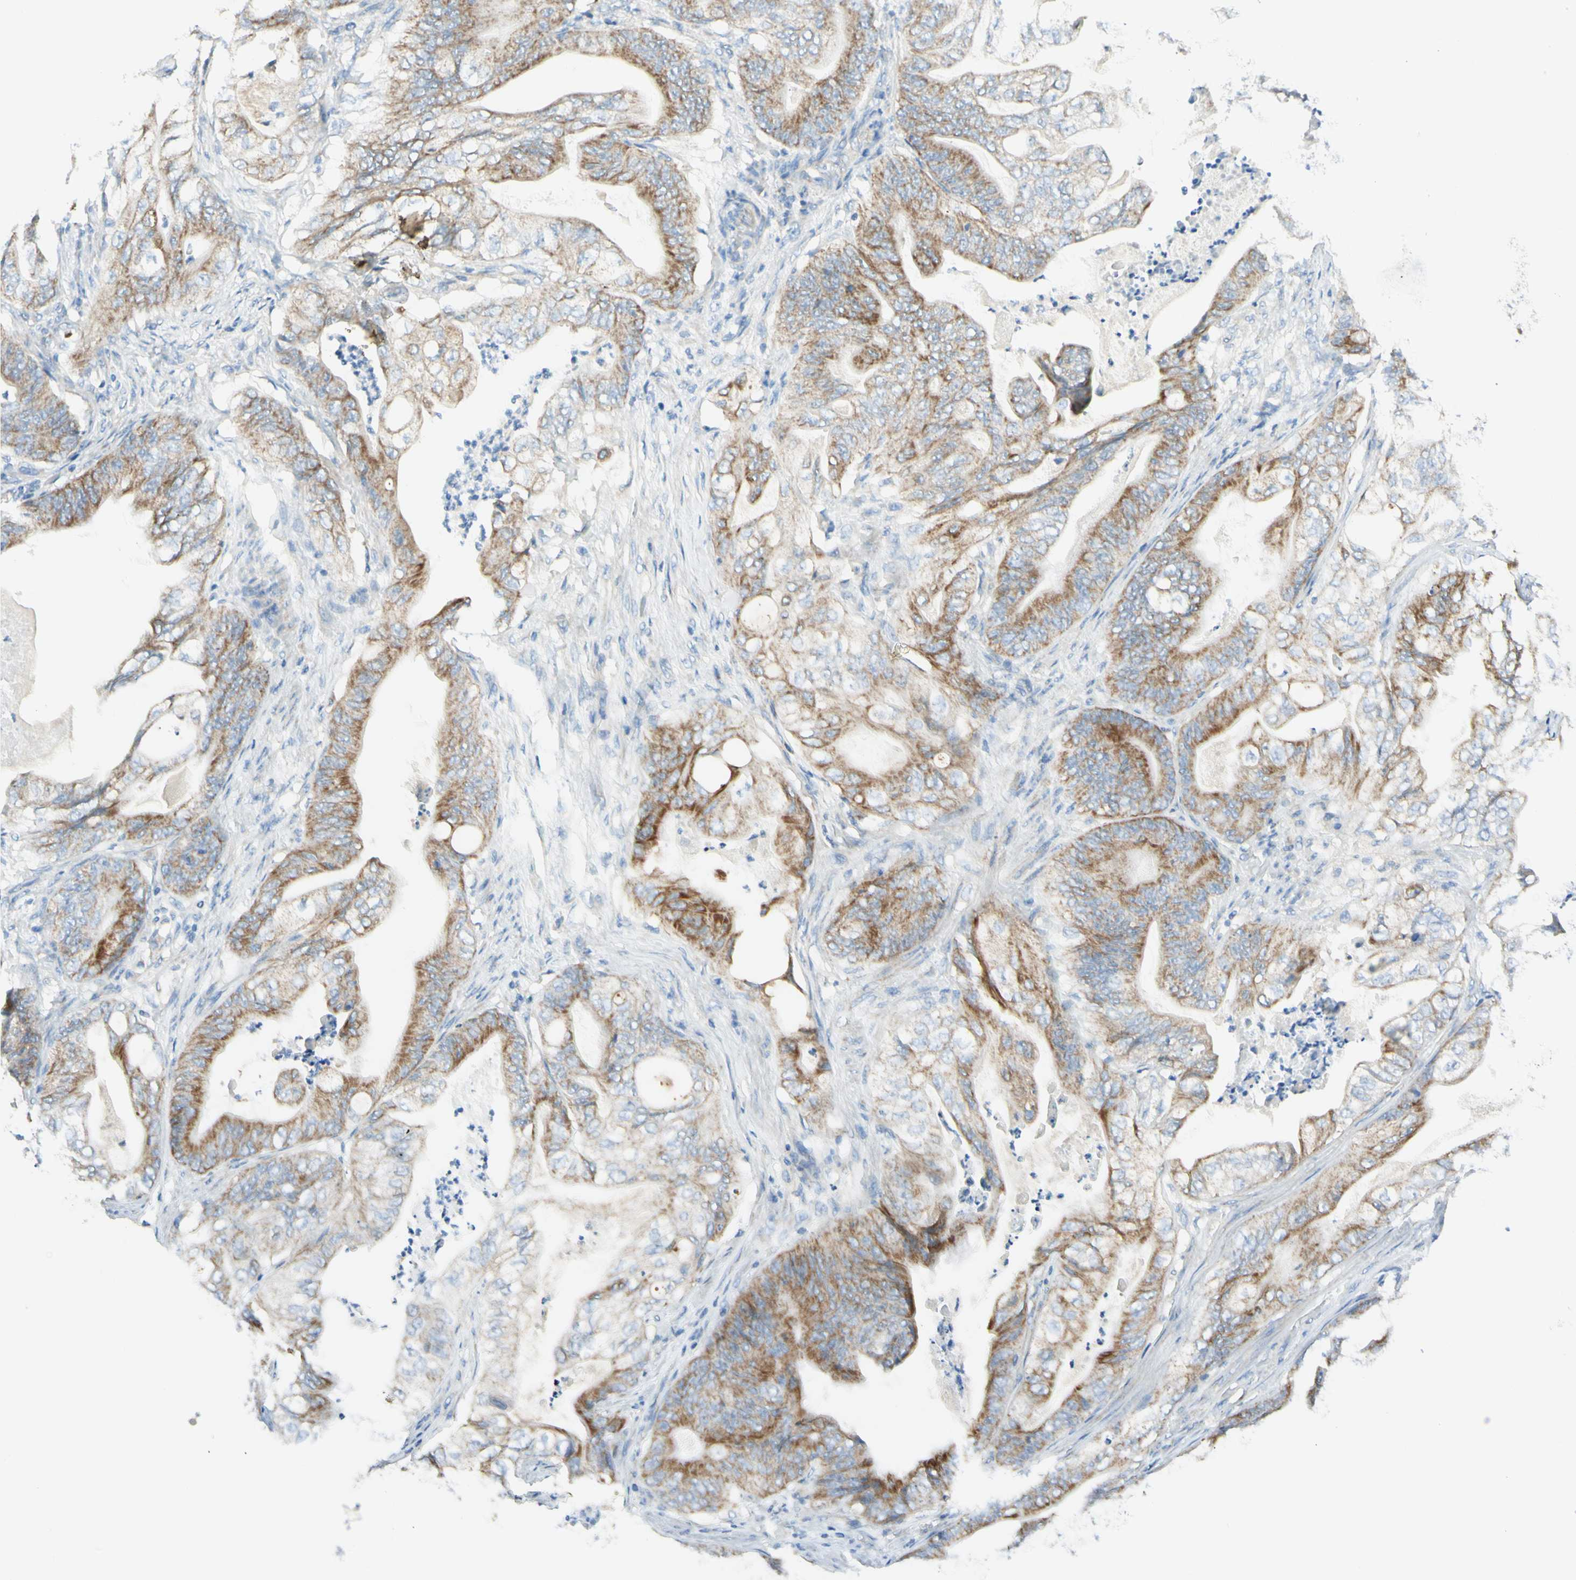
{"staining": {"intensity": "moderate", "quantity": ">75%", "location": "cytoplasmic/membranous"}, "tissue": "stomach cancer", "cell_type": "Tumor cells", "image_type": "cancer", "snomed": [{"axis": "morphology", "description": "Adenocarcinoma, NOS"}, {"axis": "topography", "description": "Stomach"}], "caption": "The photomicrograph demonstrates a brown stain indicating the presence of a protein in the cytoplasmic/membranous of tumor cells in stomach cancer (adenocarcinoma).", "gene": "ARMC10", "patient": {"sex": "female", "age": 73}}